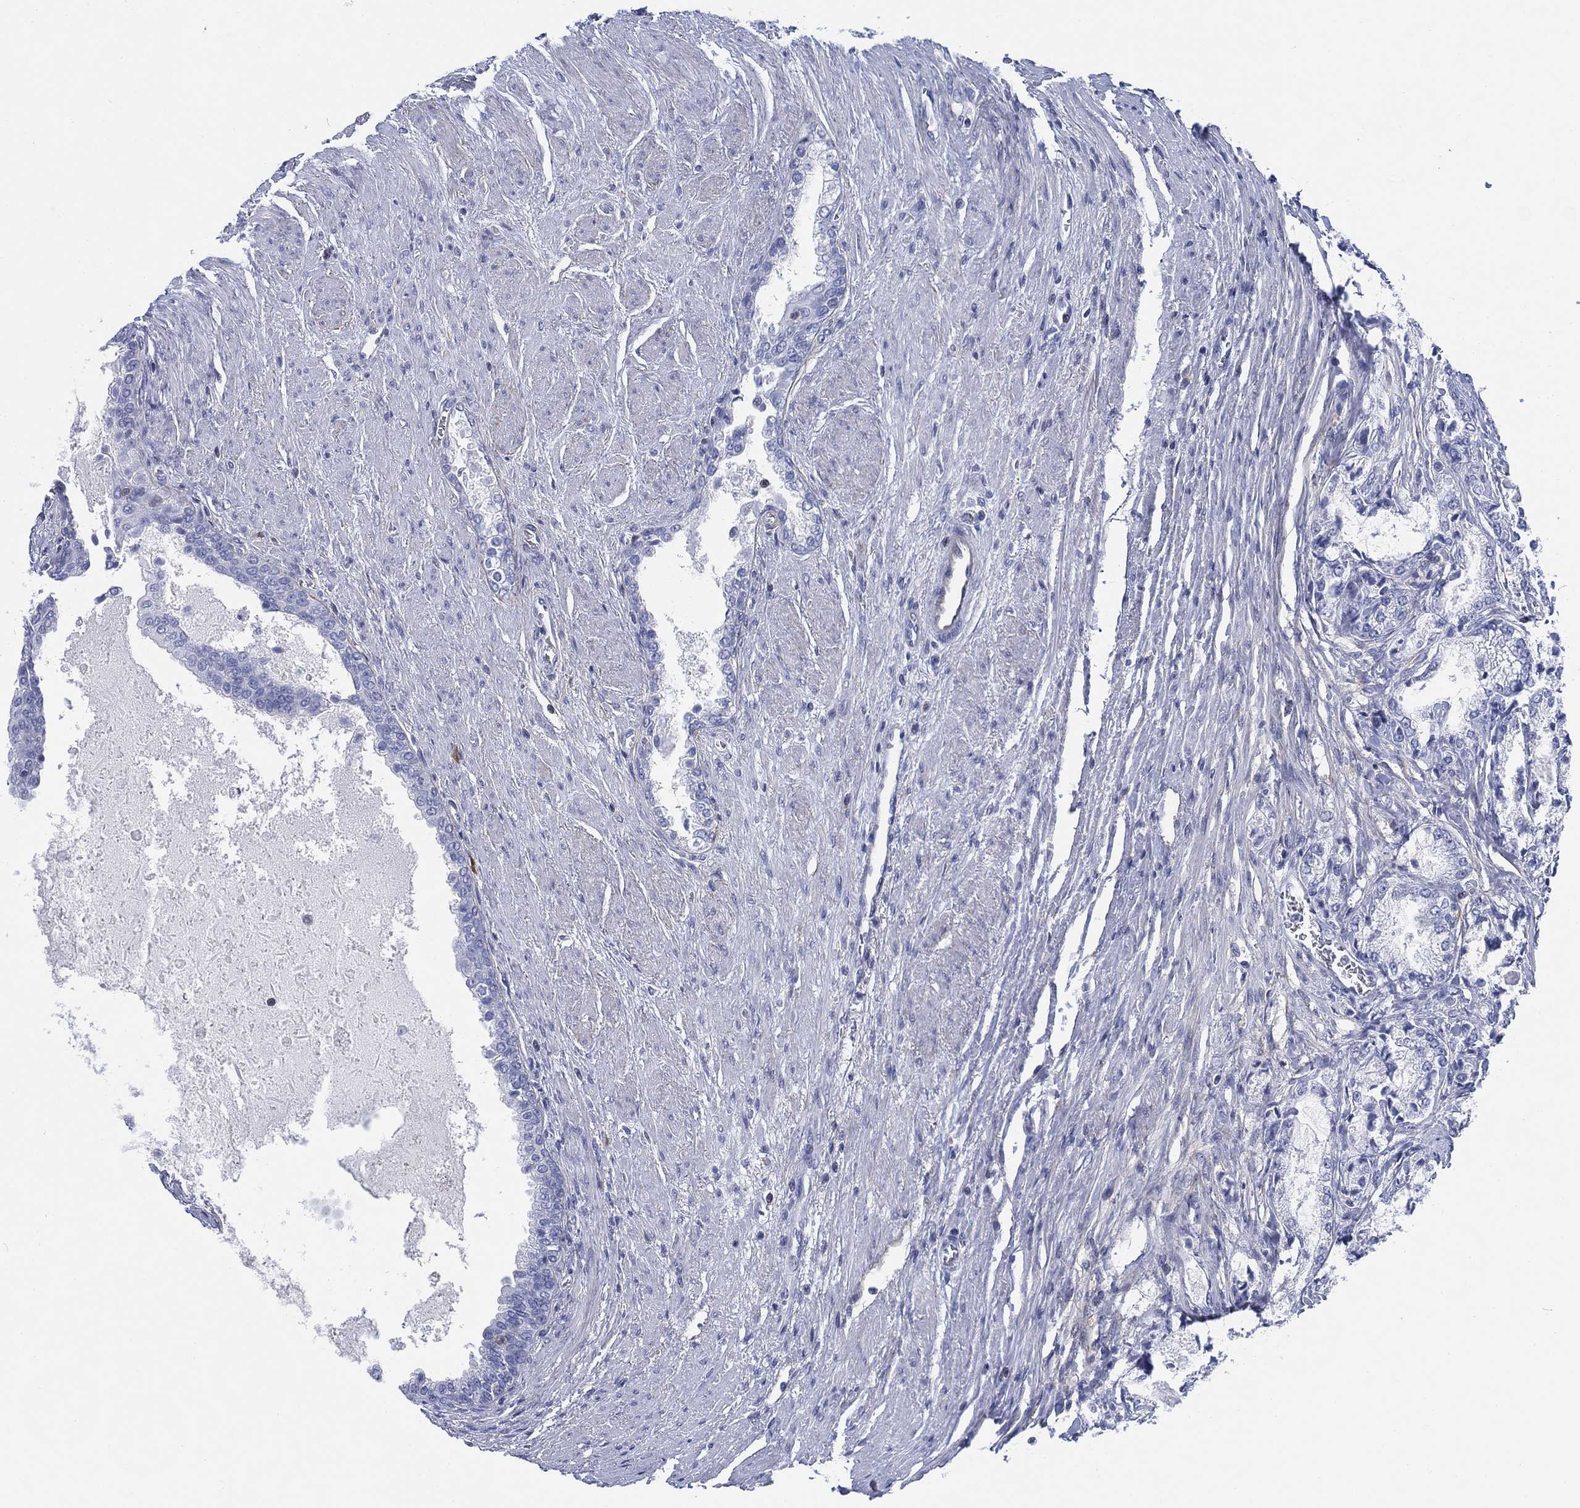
{"staining": {"intensity": "negative", "quantity": "none", "location": "none"}, "tissue": "prostate cancer", "cell_type": "Tumor cells", "image_type": "cancer", "snomed": [{"axis": "morphology", "description": "Adenocarcinoma, NOS"}, {"axis": "topography", "description": "Prostate and seminal vesicle, NOS"}, {"axis": "topography", "description": "Prostate"}], "caption": "DAB (3,3'-diaminobenzidine) immunohistochemical staining of human prostate adenocarcinoma shows no significant positivity in tumor cells.", "gene": "FYB1", "patient": {"sex": "male", "age": 62}}